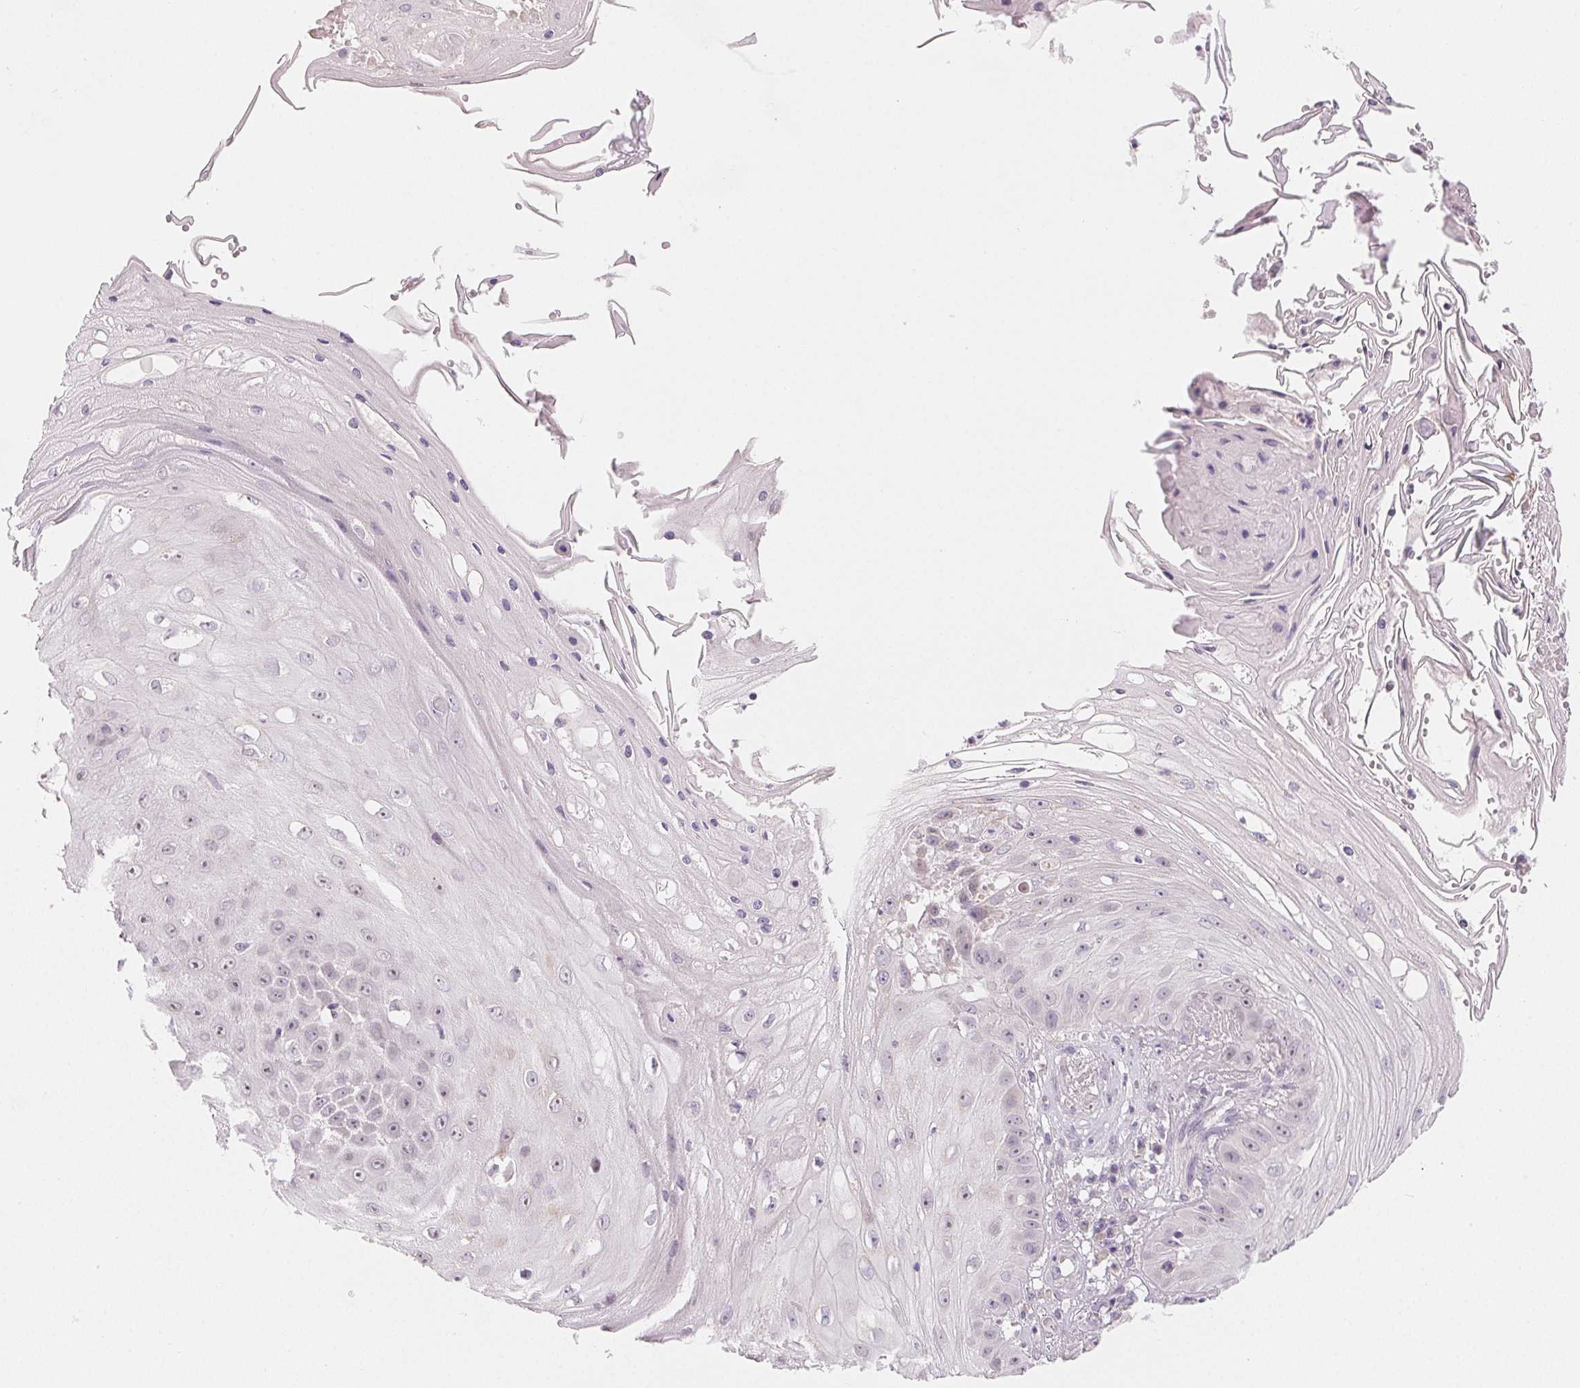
{"staining": {"intensity": "negative", "quantity": "none", "location": "none"}, "tissue": "skin cancer", "cell_type": "Tumor cells", "image_type": "cancer", "snomed": [{"axis": "morphology", "description": "Squamous cell carcinoma, NOS"}, {"axis": "topography", "description": "Skin"}], "caption": "Skin cancer (squamous cell carcinoma) was stained to show a protein in brown. There is no significant expression in tumor cells. (DAB immunohistochemistry, high magnification).", "gene": "MYBL1", "patient": {"sex": "male", "age": 70}}